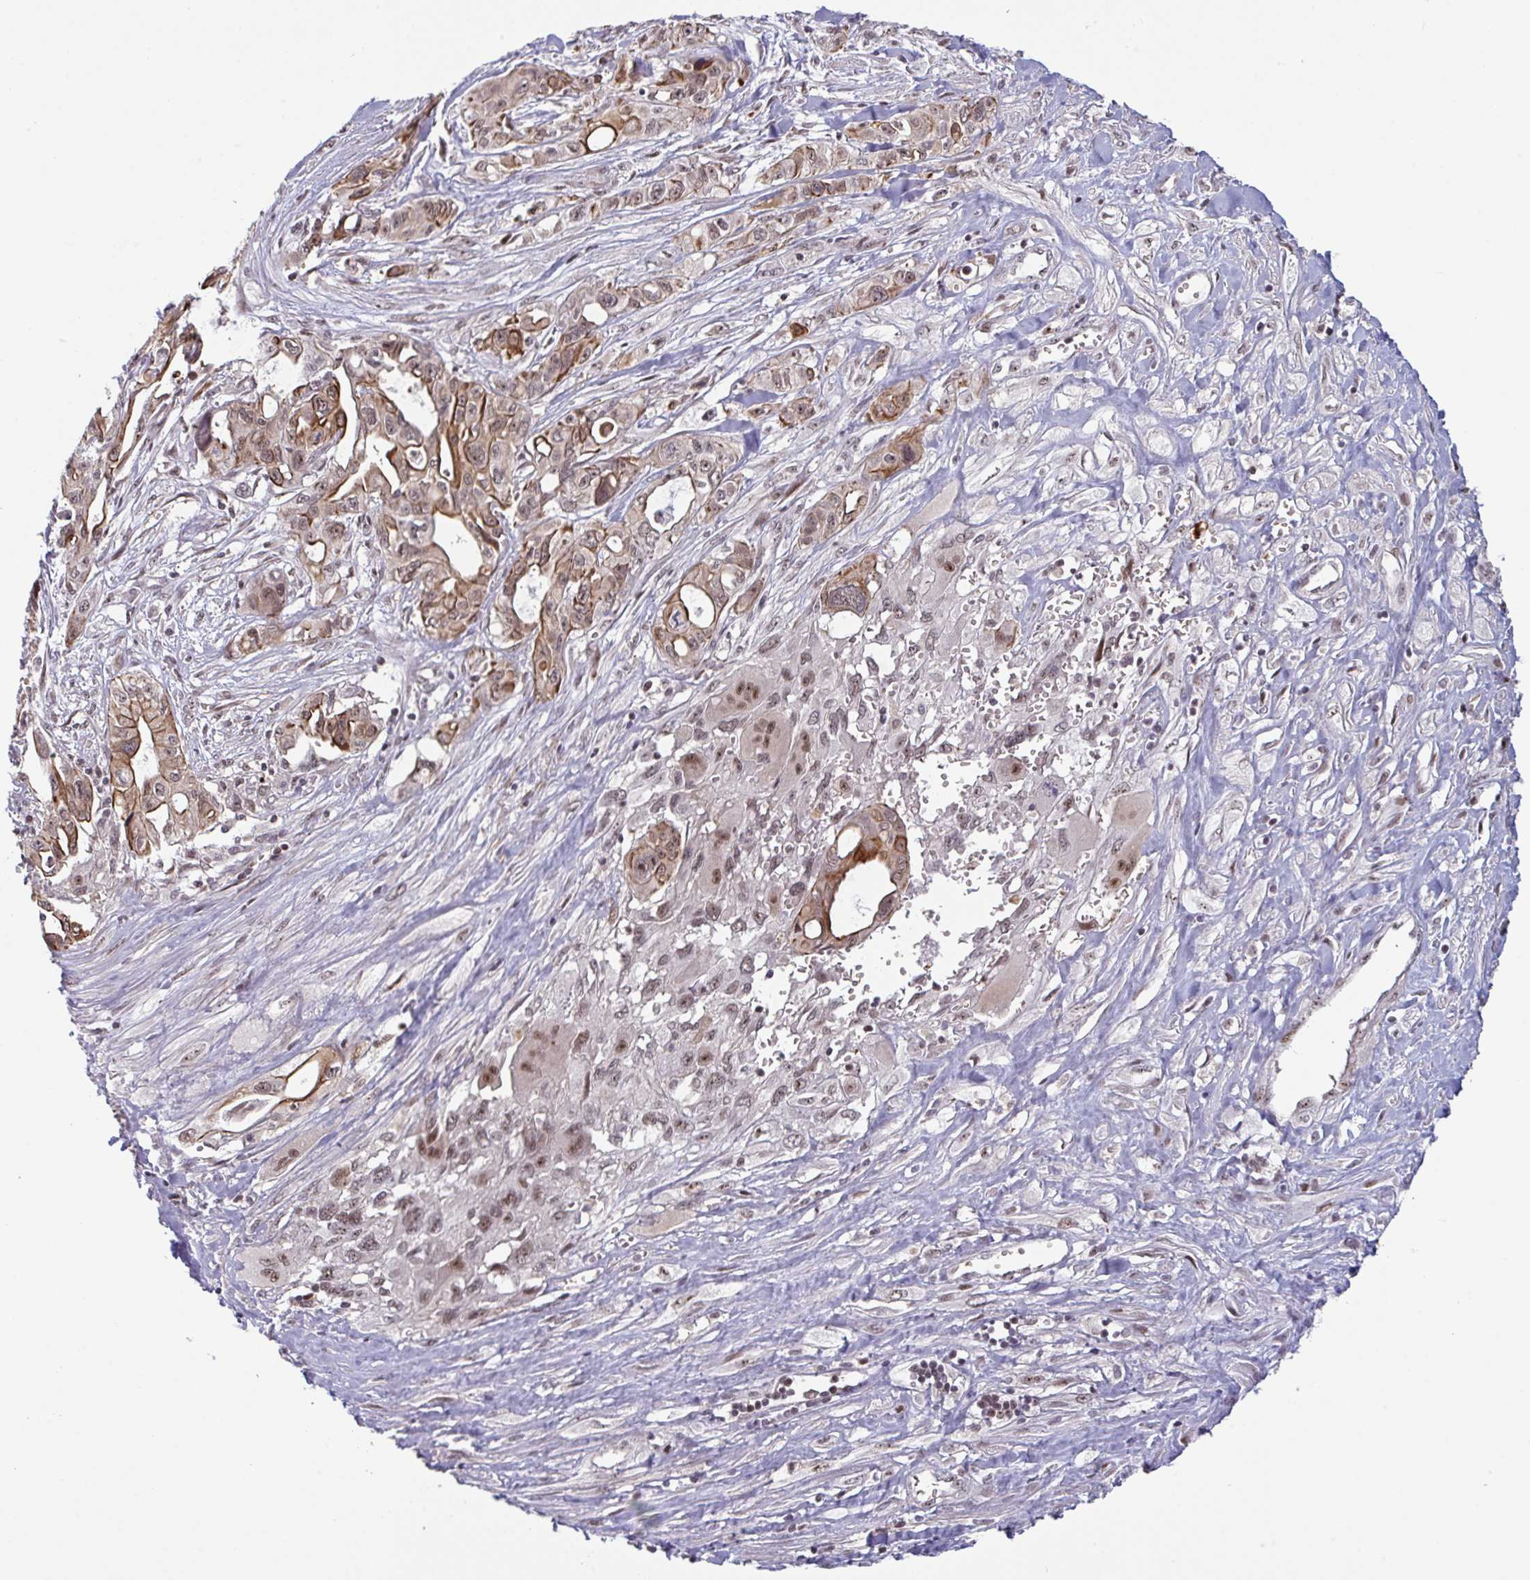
{"staining": {"intensity": "moderate", "quantity": "25%-75%", "location": "cytoplasmic/membranous,nuclear"}, "tissue": "pancreatic cancer", "cell_type": "Tumor cells", "image_type": "cancer", "snomed": [{"axis": "morphology", "description": "Adenocarcinoma, NOS"}, {"axis": "topography", "description": "Pancreas"}], "caption": "Immunohistochemistry staining of pancreatic adenocarcinoma, which demonstrates medium levels of moderate cytoplasmic/membranous and nuclear staining in approximately 25%-75% of tumor cells indicating moderate cytoplasmic/membranous and nuclear protein staining. The staining was performed using DAB (3,3'-diaminobenzidine) (brown) for protein detection and nuclei were counterstained in hematoxylin (blue).", "gene": "NLRP13", "patient": {"sex": "female", "age": 47}}